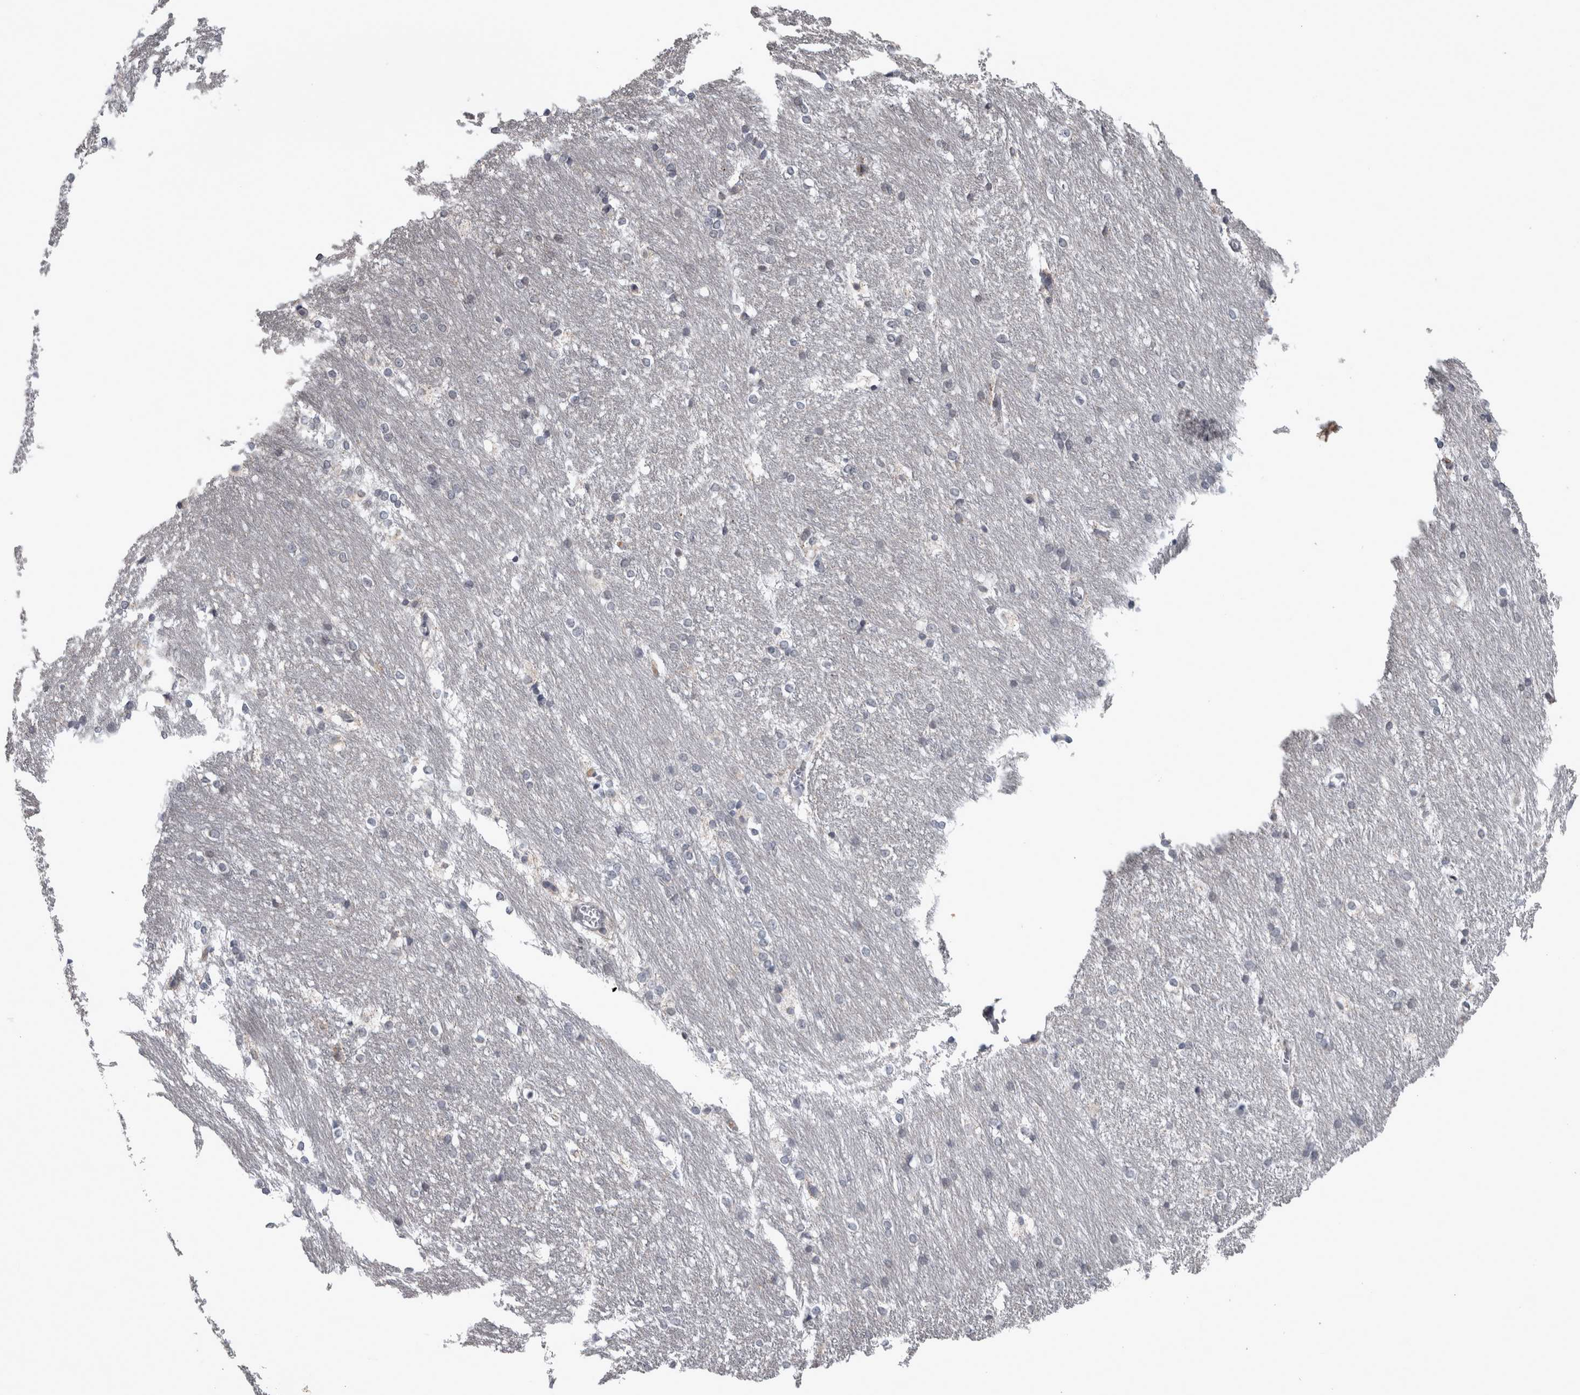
{"staining": {"intensity": "moderate", "quantity": "<25%", "location": "cytoplasmic/membranous"}, "tissue": "caudate", "cell_type": "Glial cells", "image_type": "normal", "snomed": [{"axis": "morphology", "description": "Normal tissue, NOS"}, {"axis": "topography", "description": "Lateral ventricle wall"}], "caption": "This image shows IHC staining of benign caudate, with low moderate cytoplasmic/membranous expression in approximately <25% of glial cells.", "gene": "WNT7A", "patient": {"sex": "female", "age": 19}}